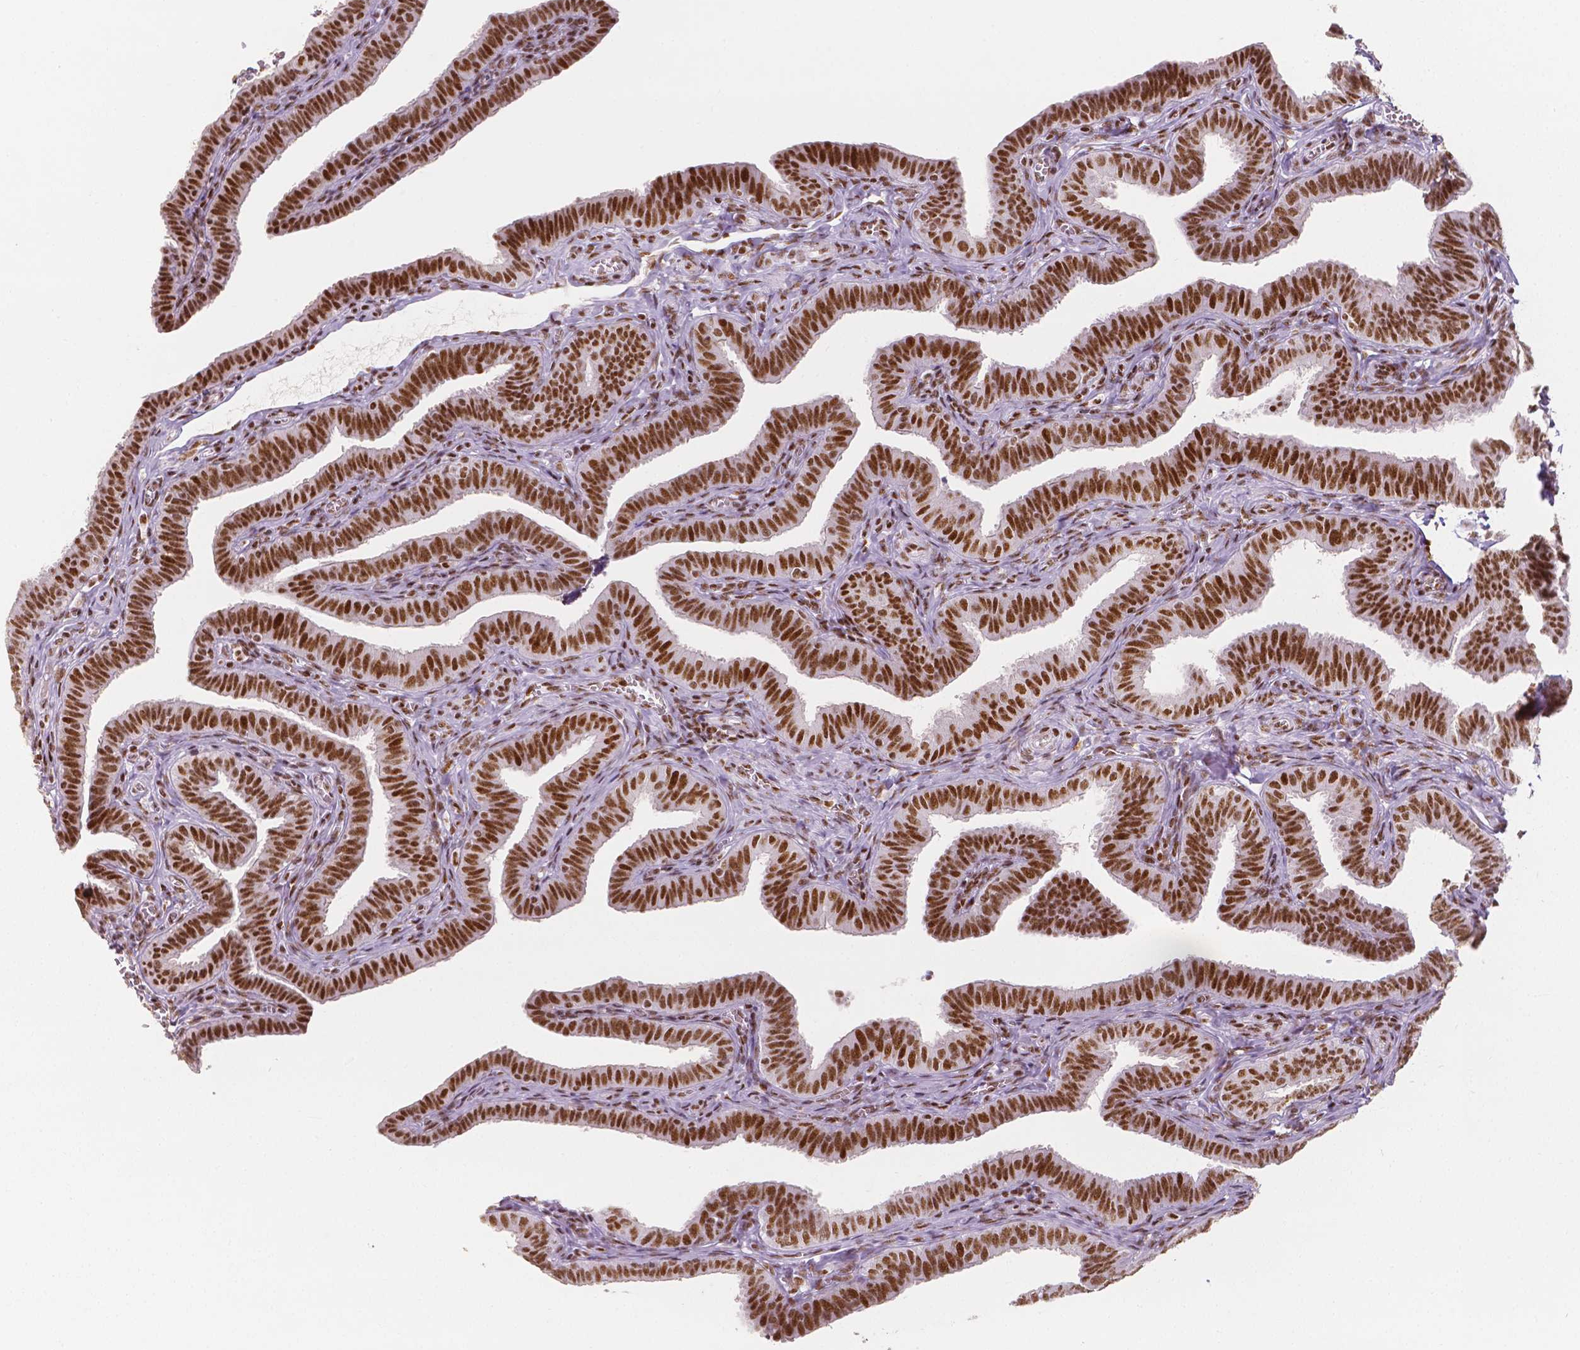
{"staining": {"intensity": "strong", "quantity": ">75%", "location": "nuclear"}, "tissue": "fallopian tube", "cell_type": "Glandular cells", "image_type": "normal", "snomed": [{"axis": "morphology", "description": "Normal tissue, NOS"}, {"axis": "topography", "description": "Fallopian tube"}], "caption": "Protein positivity by immunohistochemistry (IHC) reveals strong nuclear positivity in approximately >75% of glandular cells in normal fallopian tube.", "gene": "HDAC1", "patient": {"sex": "female", "age": 25}}